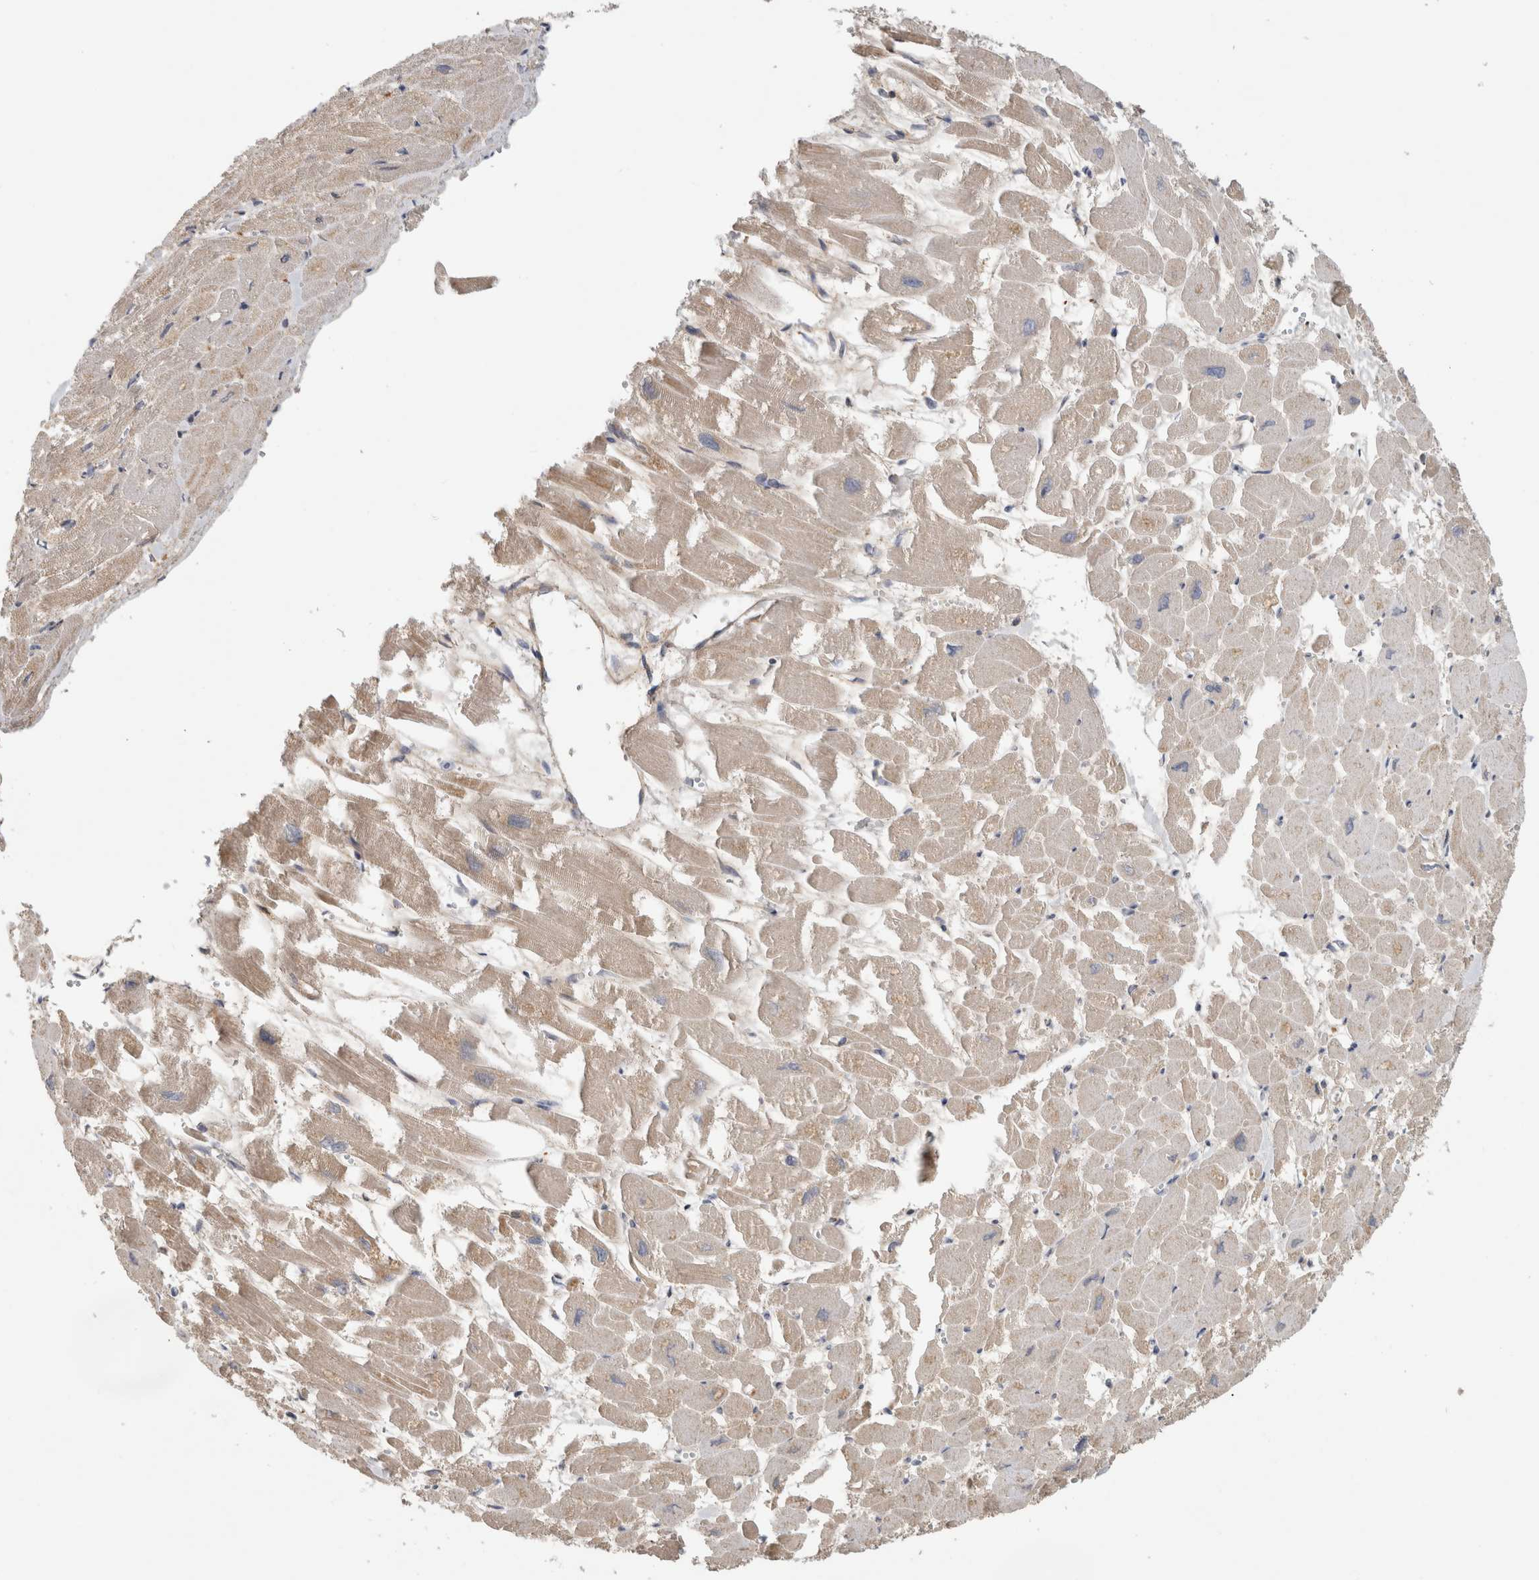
{"staining": {"intensity": "moderate", "quantity": ">75%", "location": "cytoplasmic/membranous"}, "tissue": "heart muscle", "cell_type": "Cardiomyocytes", "image_type": "normal", "snomed": [{"axis": "morphology", "description": "Normal tissue, NOS"}, {"axis": "topography", "description": "Heart"}], "caption": "About >75% of cardiomyocytes in unremarkable human heart muscle display moderate cytoplasmic/membranous protein positivity as visualized by brown immunohistochemical staining.", "gene": "ST8SIA1", "patient": {"sex": "male", "age": 54}}